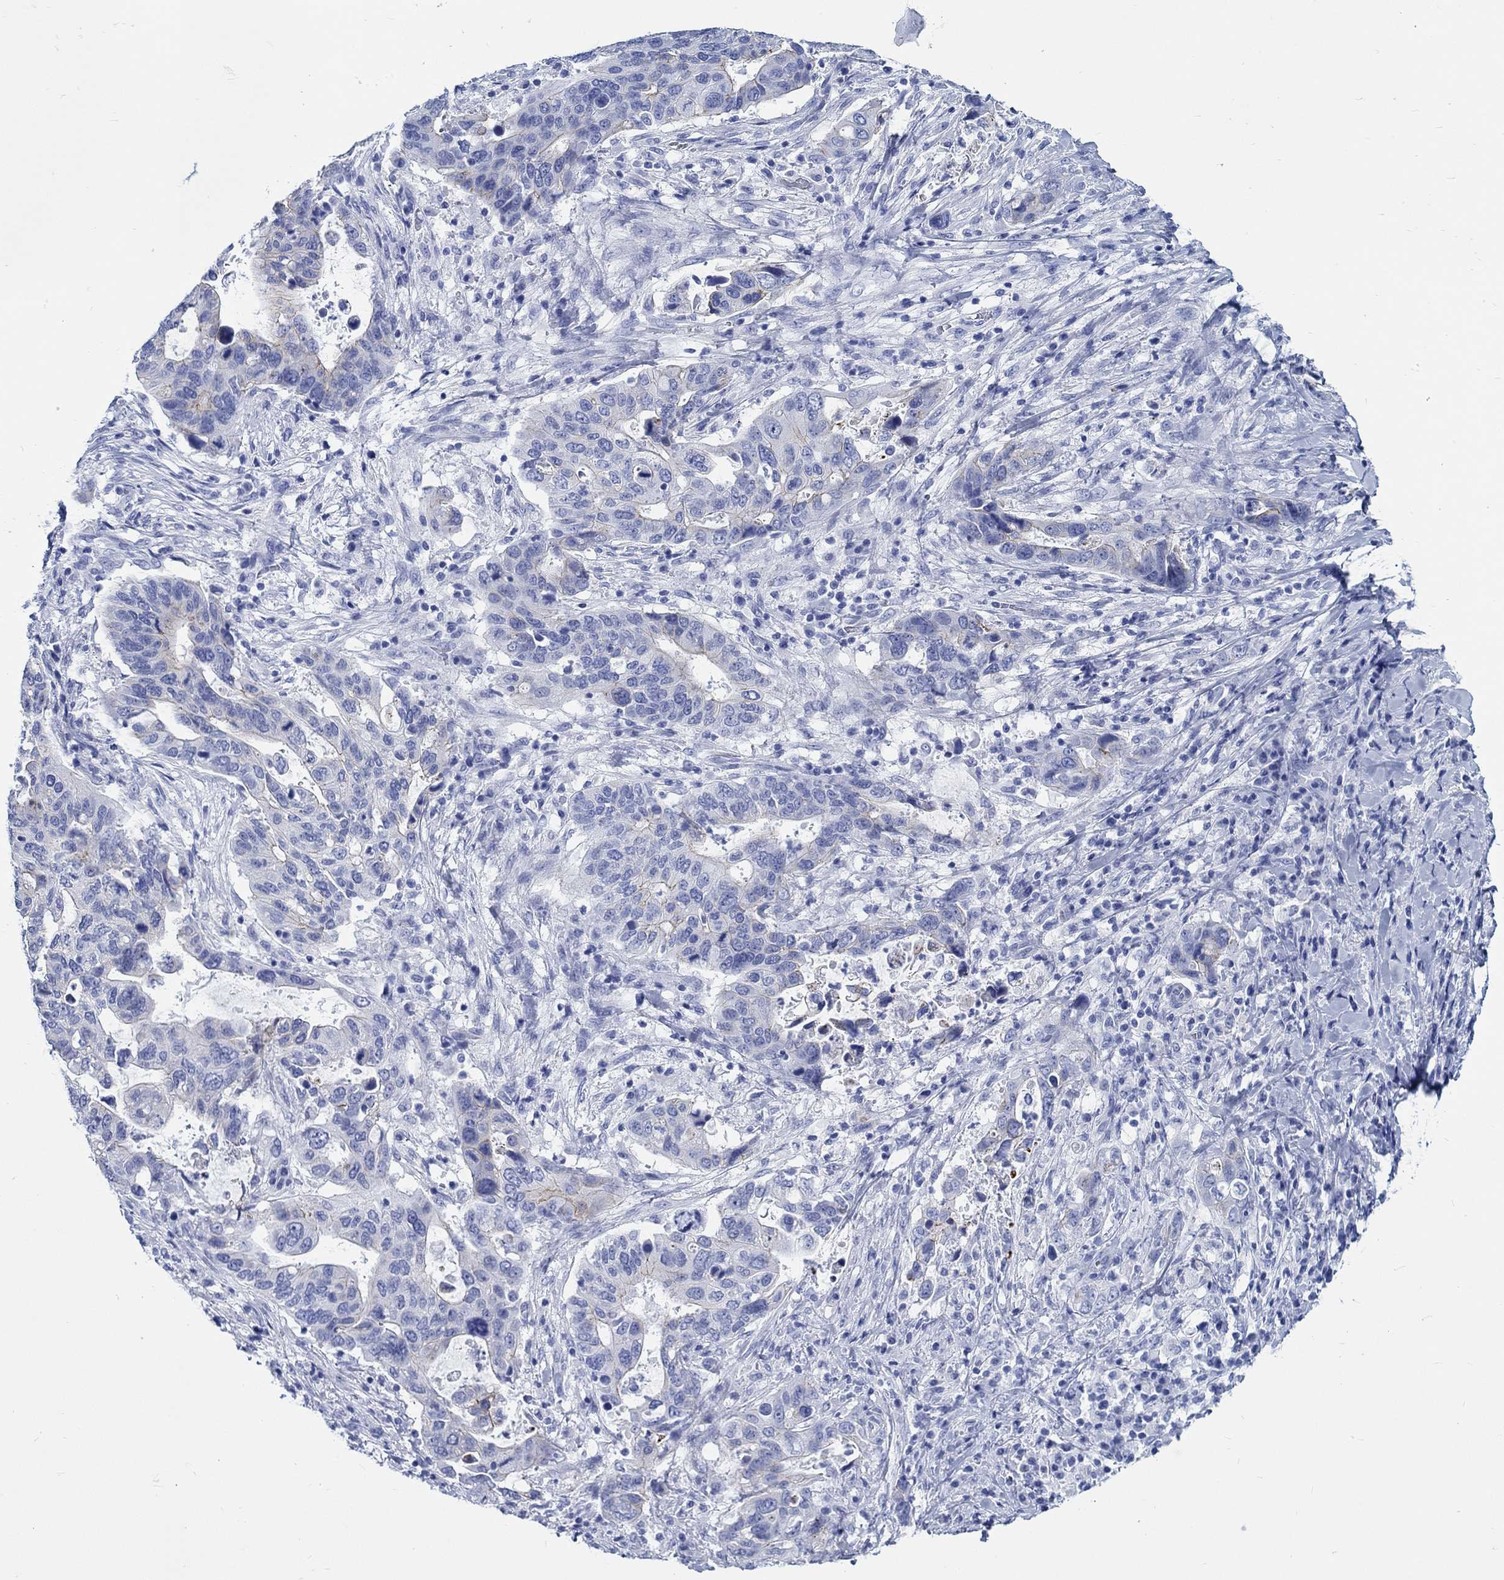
{"staining": {"intensity": "negative", "quantity": "none", "location": "none"}, "tissue": "stomach cancer", "cell_type": "Tumor cells", "image_type": "cancer", "snomed": [{"axis": "morphology", "description": "Adenocarcinoma, NOS"}, {"axis": "topography", "description": "Stomach"}], "caption": "DAB immunohistochemical staining of stomach cancer (adenocarcinoma) reveals no significant expression in tumor cells.", "gene": "RD3L", "patient": {"sex": "male", "age": 54}}